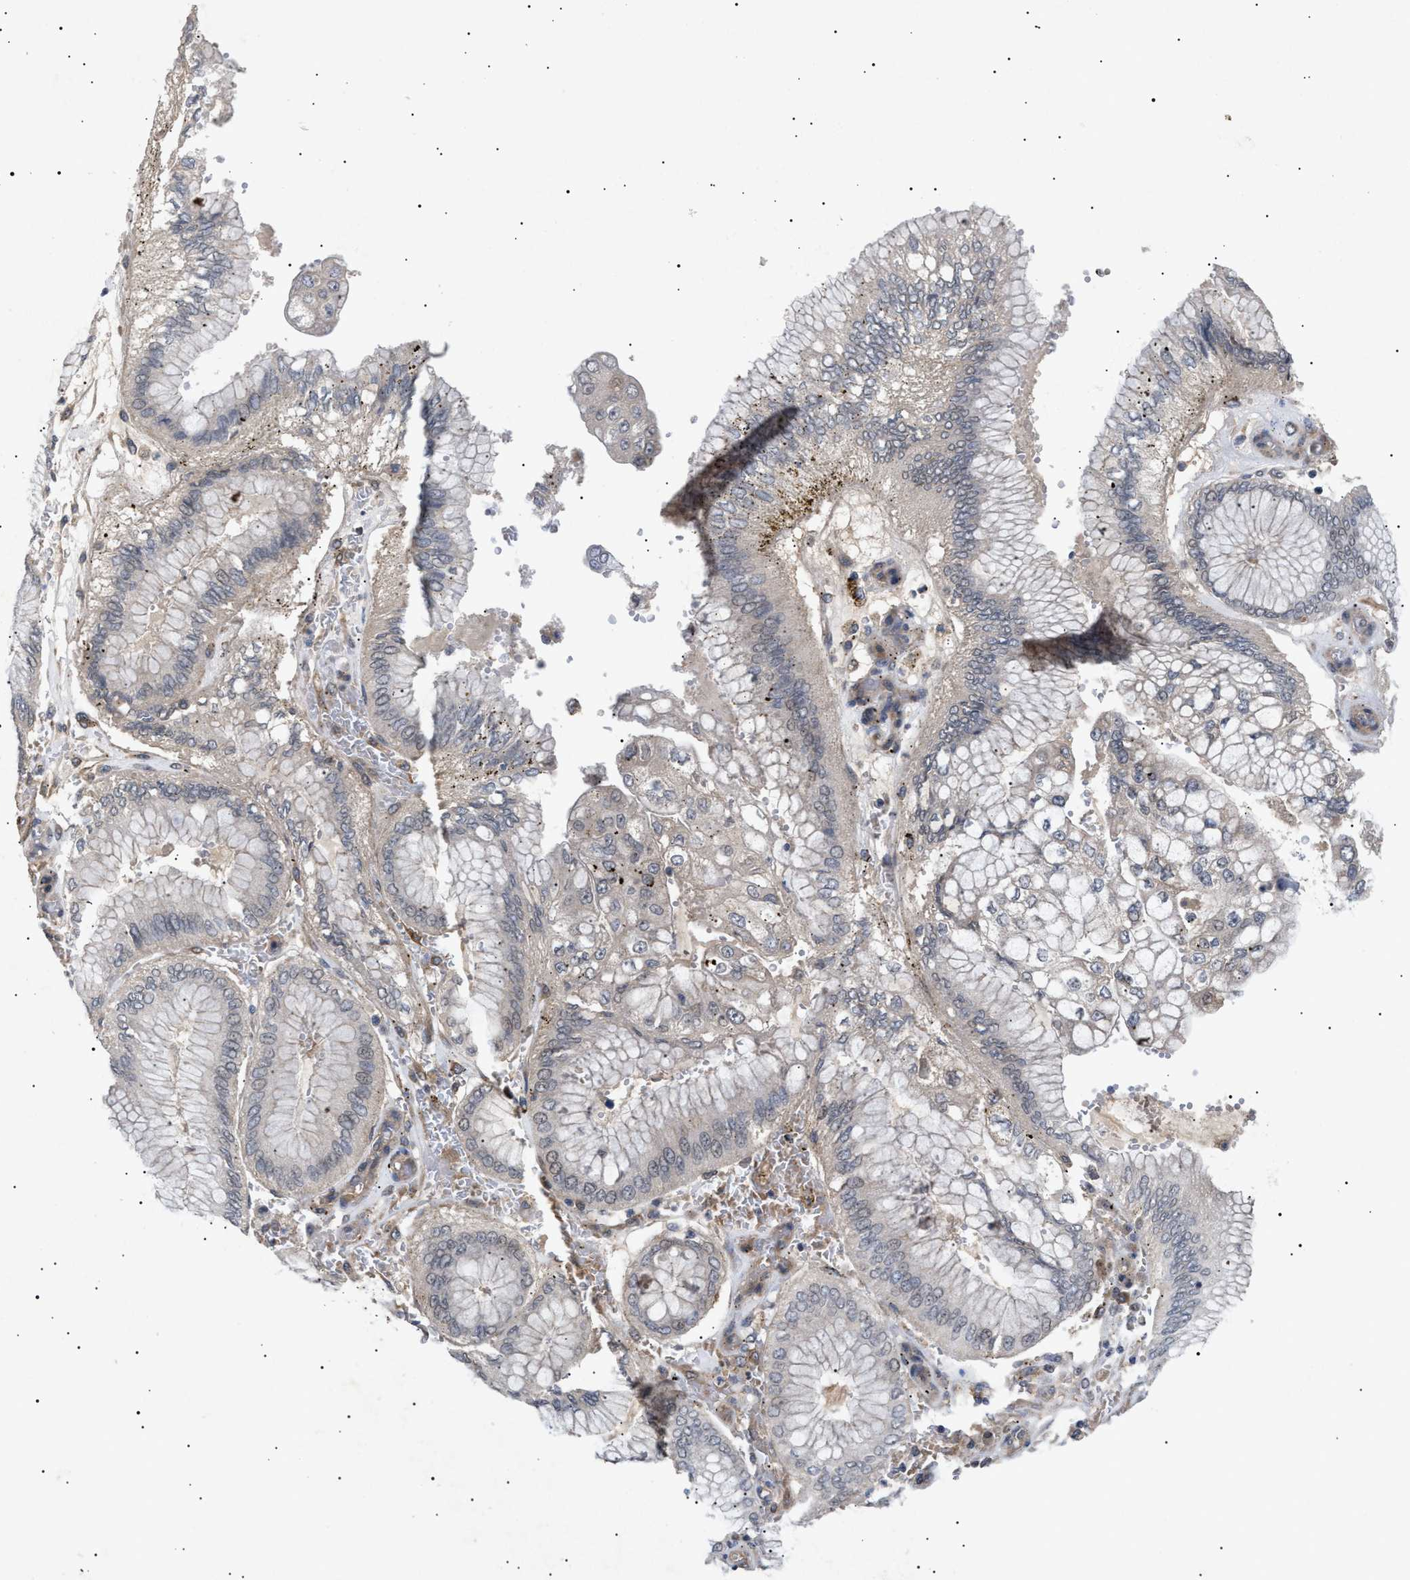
{"staining": {"intensity": "negative", "quantity": "none", "location": "none"}, "tissue": "stomach cancer", "cell_type": "Tumor cells", "image_type": "cancer", "snomed": [{"axis": "morphology", "description": "Adenocarcinoma, NOS"}, {"axis": "topography", "description": "Stomach"}], "caption": "Immunohistochemistry (IHC) photomicrograph of stomach adenocarcinoma stained for a protein (brown), which demonstrates no staining in tumor cells.", "gene": "SIRT5", "patient": {"sex": "male", "age": 76}}